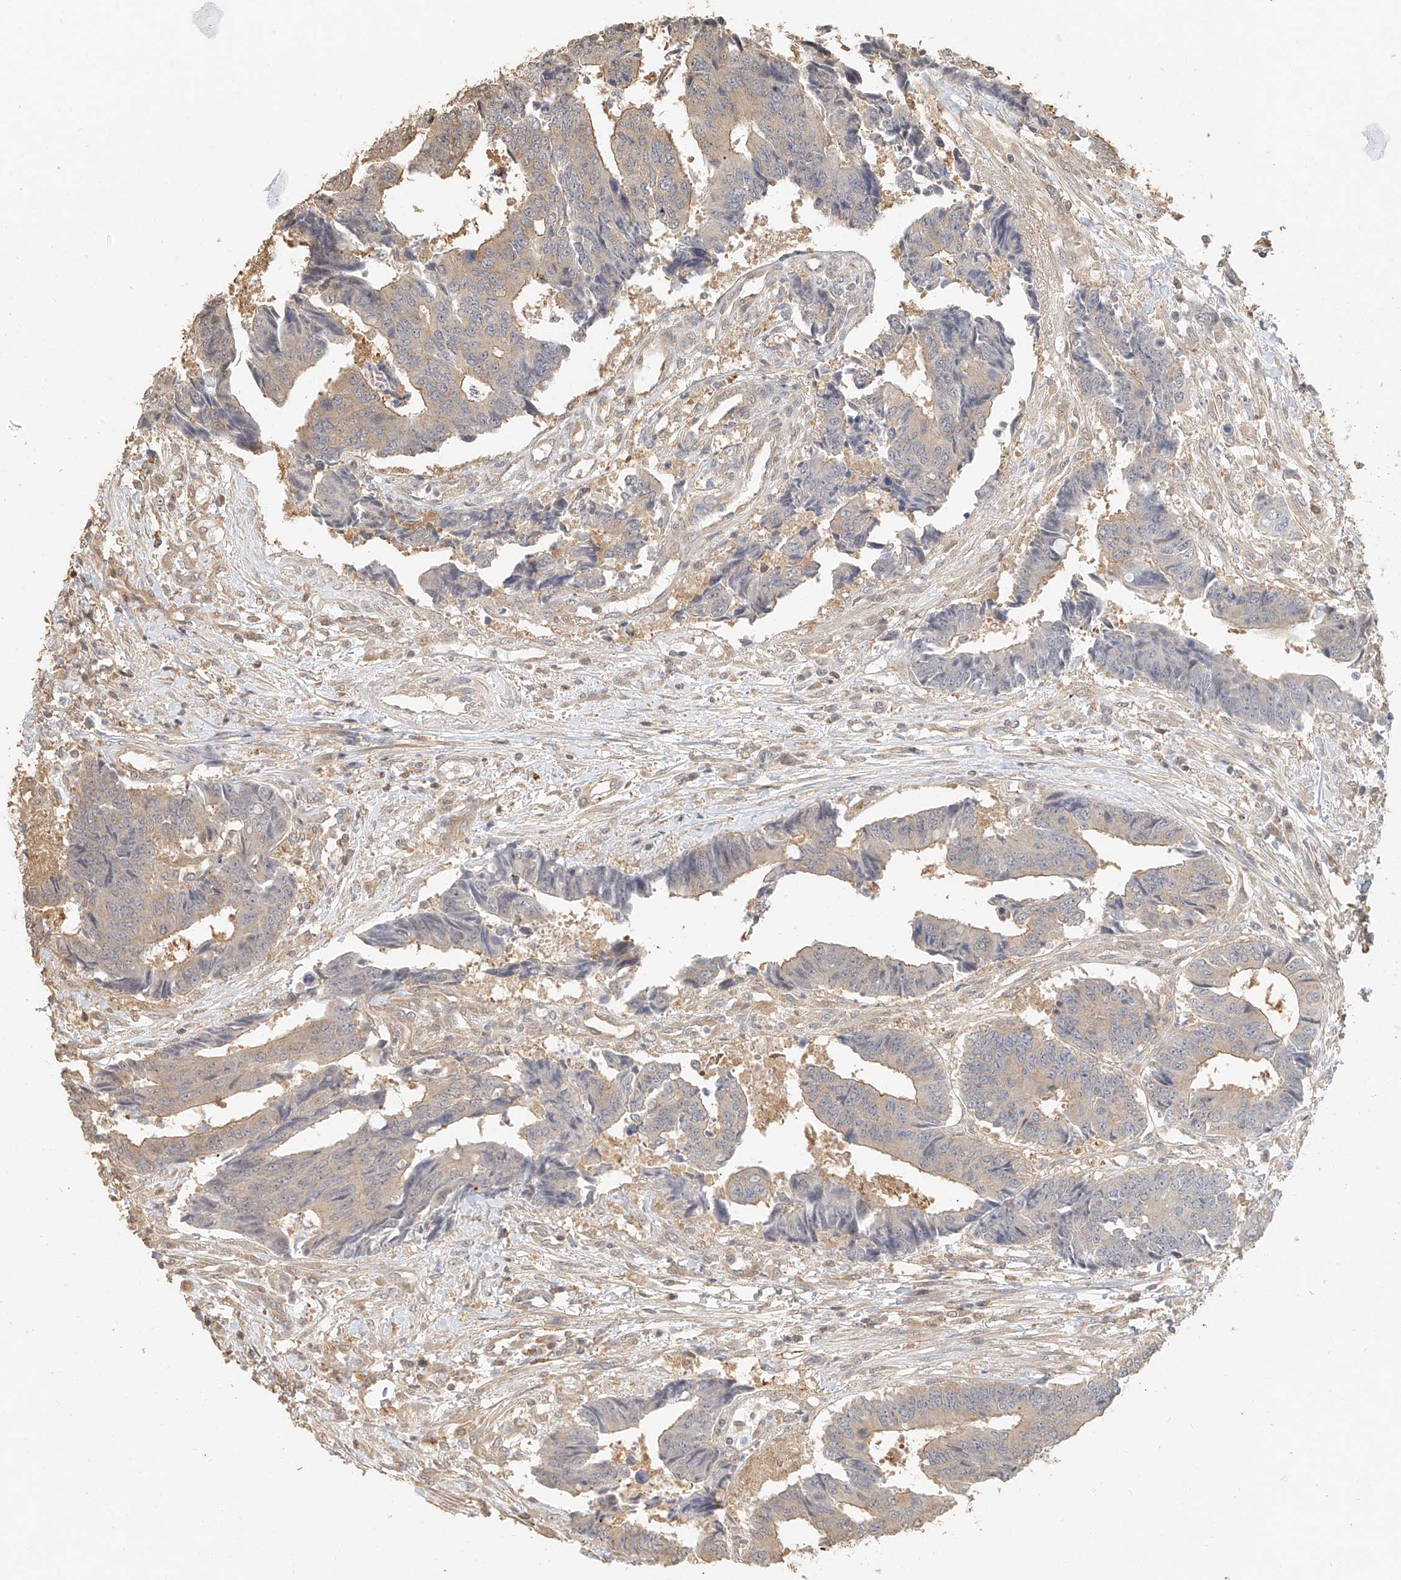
{"staining": {"intensity": "negative", "quantity": "none", "location": "none"}, "tissue": "colorectal cancer", "cell_type": "Tumor cells", "image_type": "cancer", "snomed": [{"axis": "morphology", "description": "Adenocarcinoma, NOS"}, {"axis": "topography", "description": "Rectum"}], "caption": "Immunohistochemical staining of human adenocarcinoma (colorectal) demonstrates no significant staining in tumor cells.", "gene": "NAP1L1", "patient": {"sex": "male", "age": 84}}